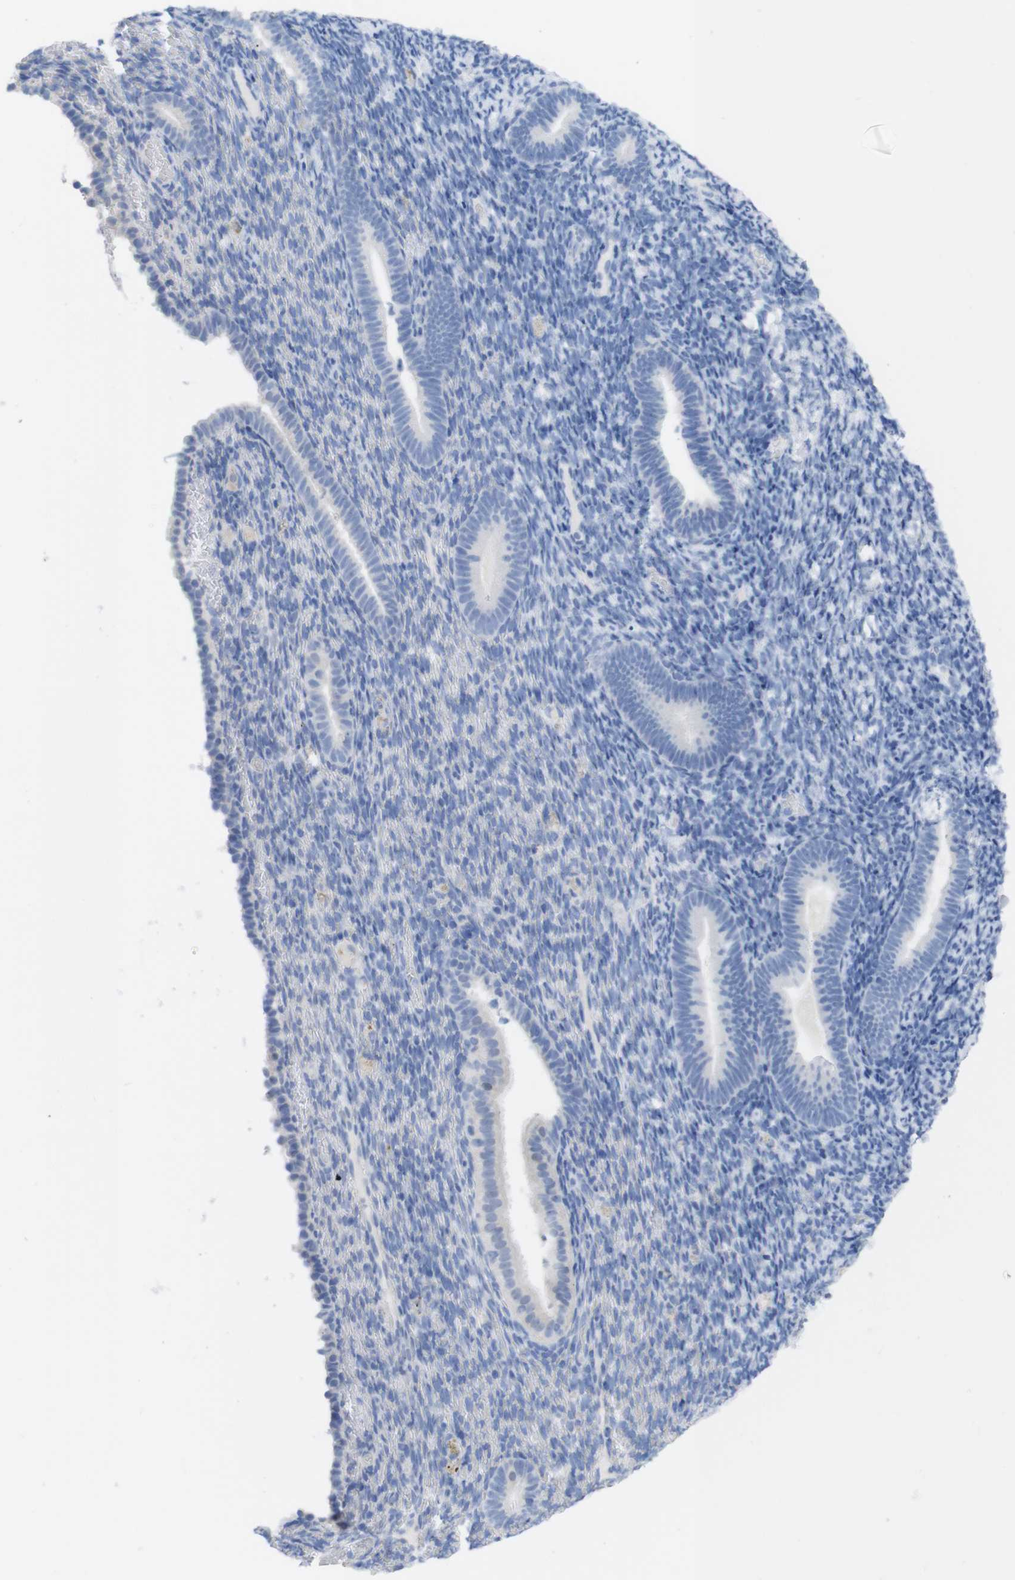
{"staining": {"intensity": "negative", "quantity": "none", "location": "none"}, "tissue": "endometrium", "cell_type": "Cells in endometrial stroma", "image_type": "normal", "snomed": [{"axis": "morphology", "description": "Normal tissue, NOS"}, {"axis": "topography", "description": "Endometrium"}], "caption": "The immunohistochemistry (IHC) image has no significant expression in cells in endometrial stroma of endometrium. The staining is performed using DAB (3,3'-diaminobenzidine) brown chromogen with nuclei counter-stained in using hematoxylin.", "gene": "PNMA1", "patient": {"sex": "female", "age": 51}}